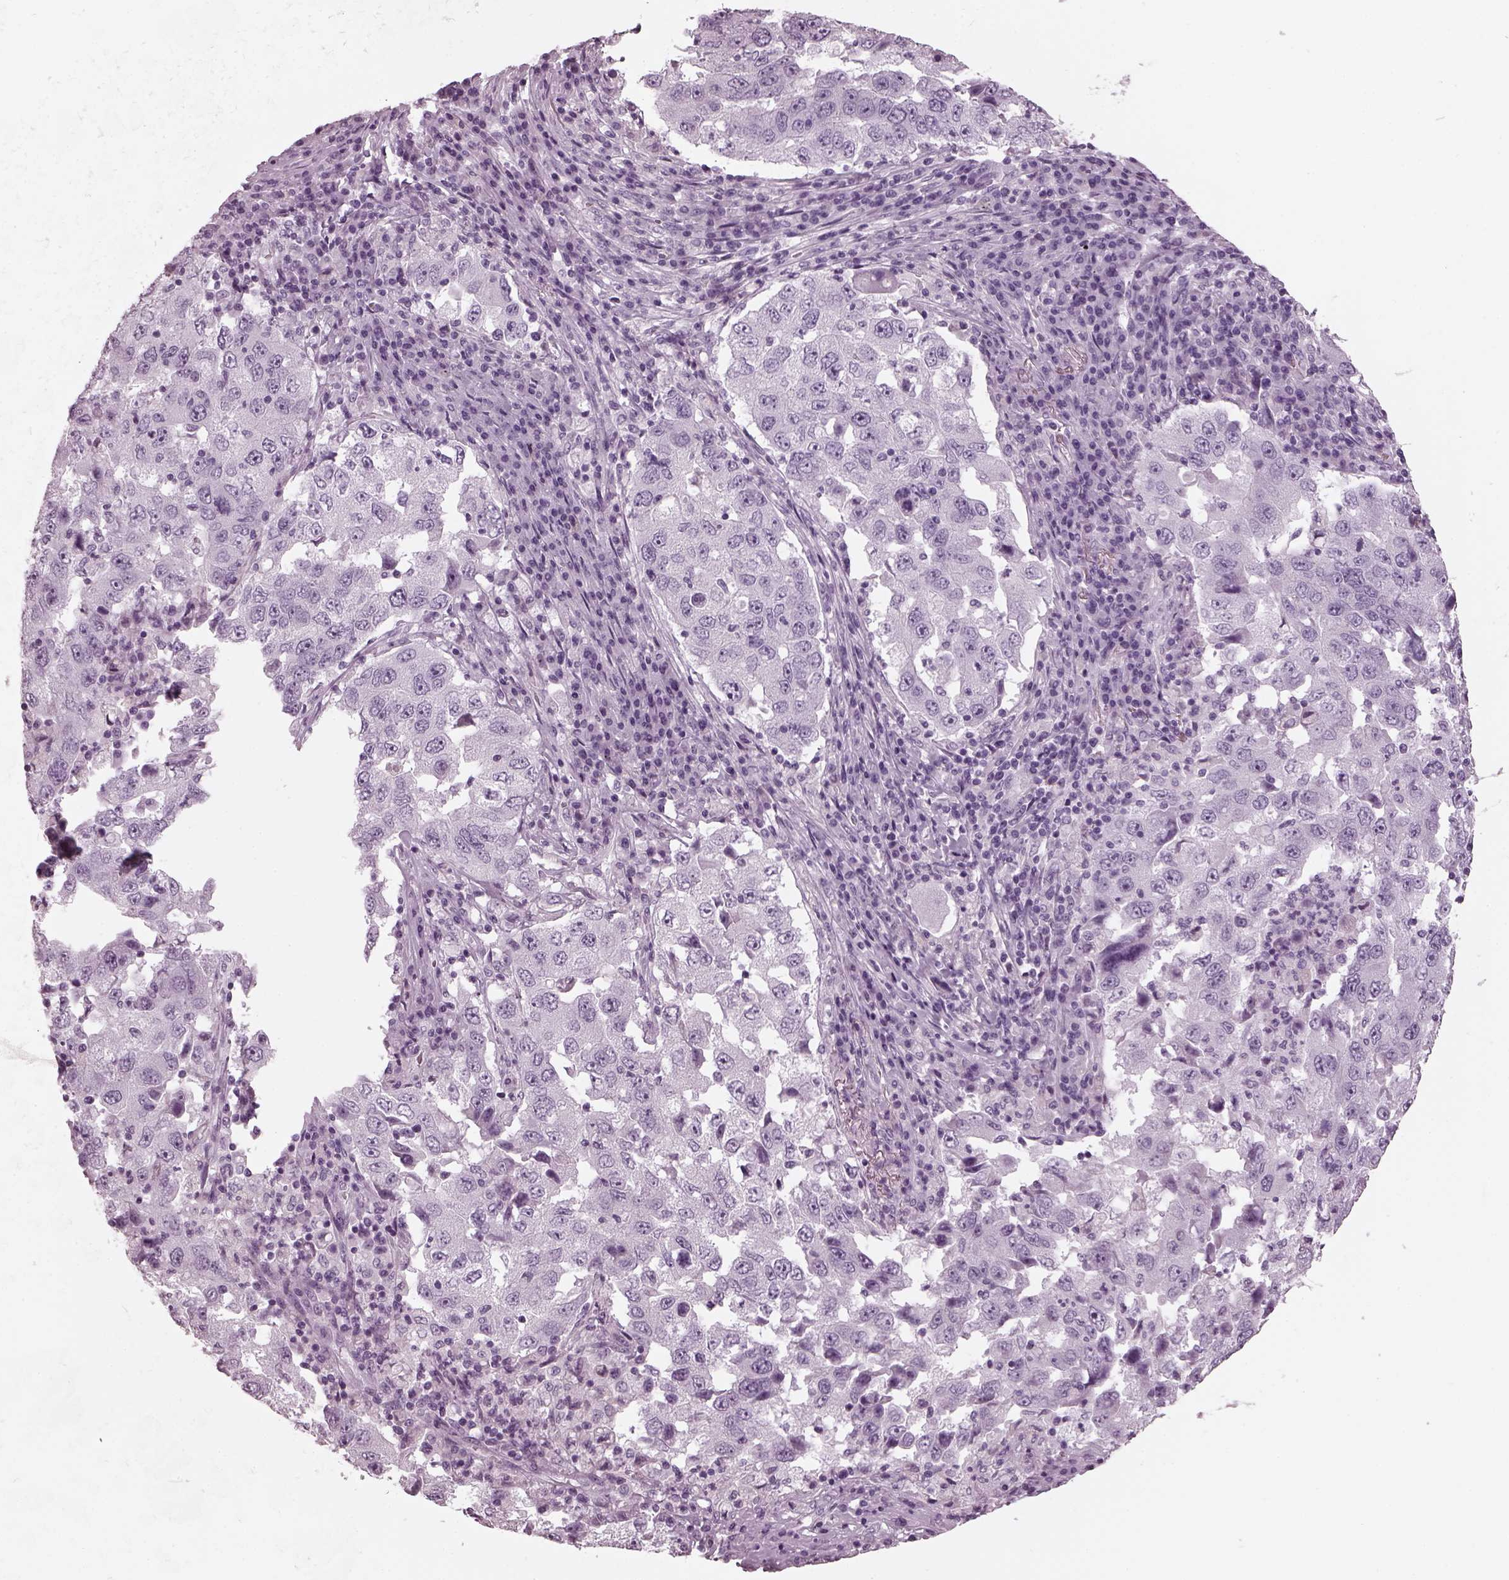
{"staining": {"intensity": "negative", "quantity": "none", "location": "none"}, "tissue": "lung cancer", "cell_type": "Tumor cells", "image_type": "cancer", "snomed": [{"axis": "morphology", "description": "Adenocarcinoma, NOS"}, {"axis": "topography", "description": "Lung"}], "caption": "Lung cancer (adenocarcinoma) was stained to show a protein in brown. There is no significant positivity in tumor cells.", "gene": "RCVRN", "patient": {"sex": "male", "age": 73}}